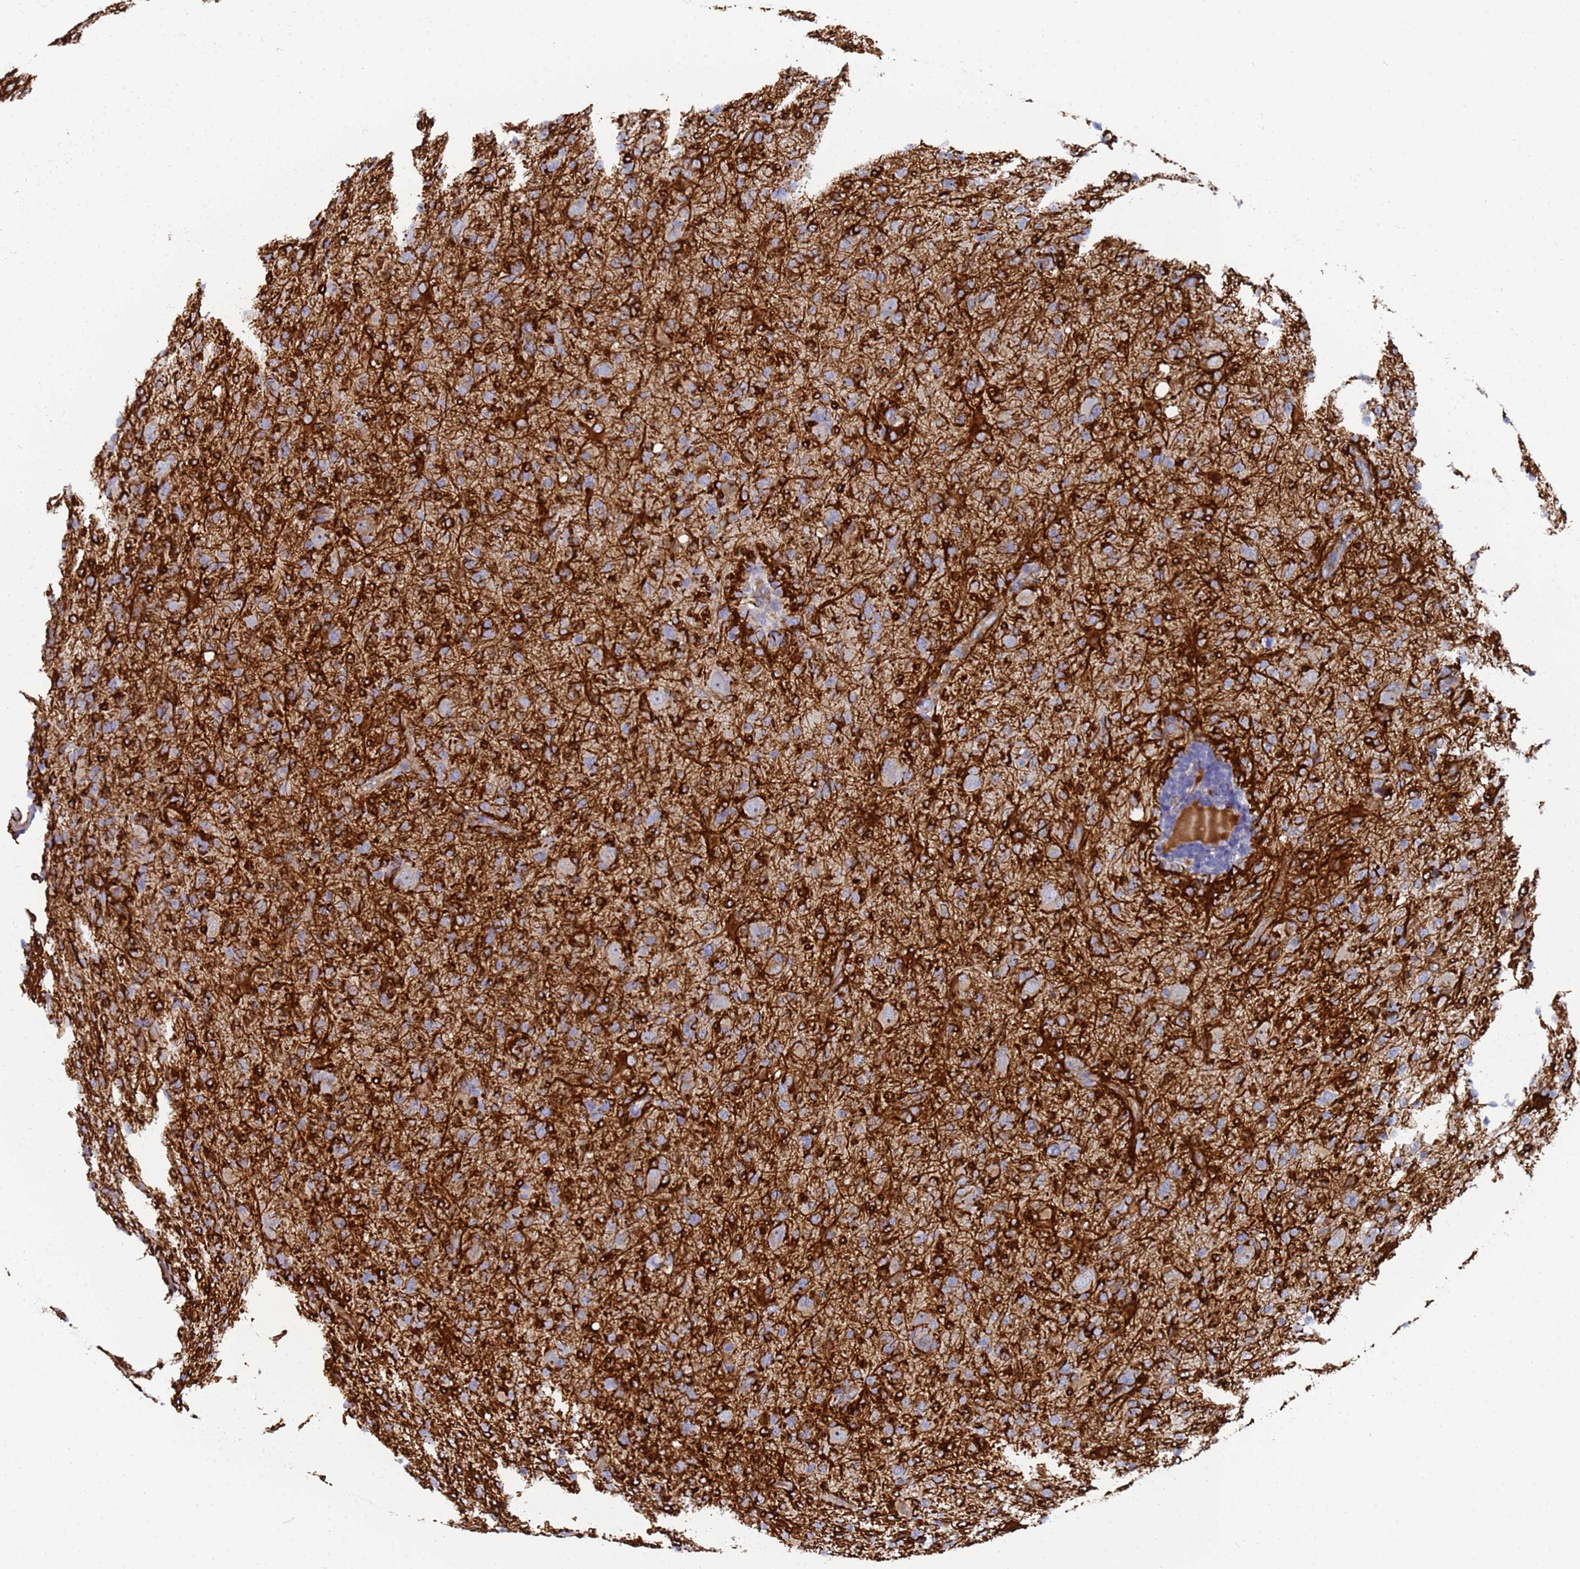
{"staining": {"intensity": "negative", "quantity": "none", "location": "none"}, "tissue": "glioma", "cell_type": "Tumor cells", "image_type": "cancer", "snomed": [{"axis": "morphology", "description": "Glioma, malignant, High grade"}, {"axis": "topography", "description": "Brain"}], "caption": "This micrograph is of glioma stained with immunohistochemistry to label a protein in brown with the nuclei are counter-stained blue. There is no expression in tumor cells.", "gene": "SYT13", "patient": {"sex": "female", "age": 57}}